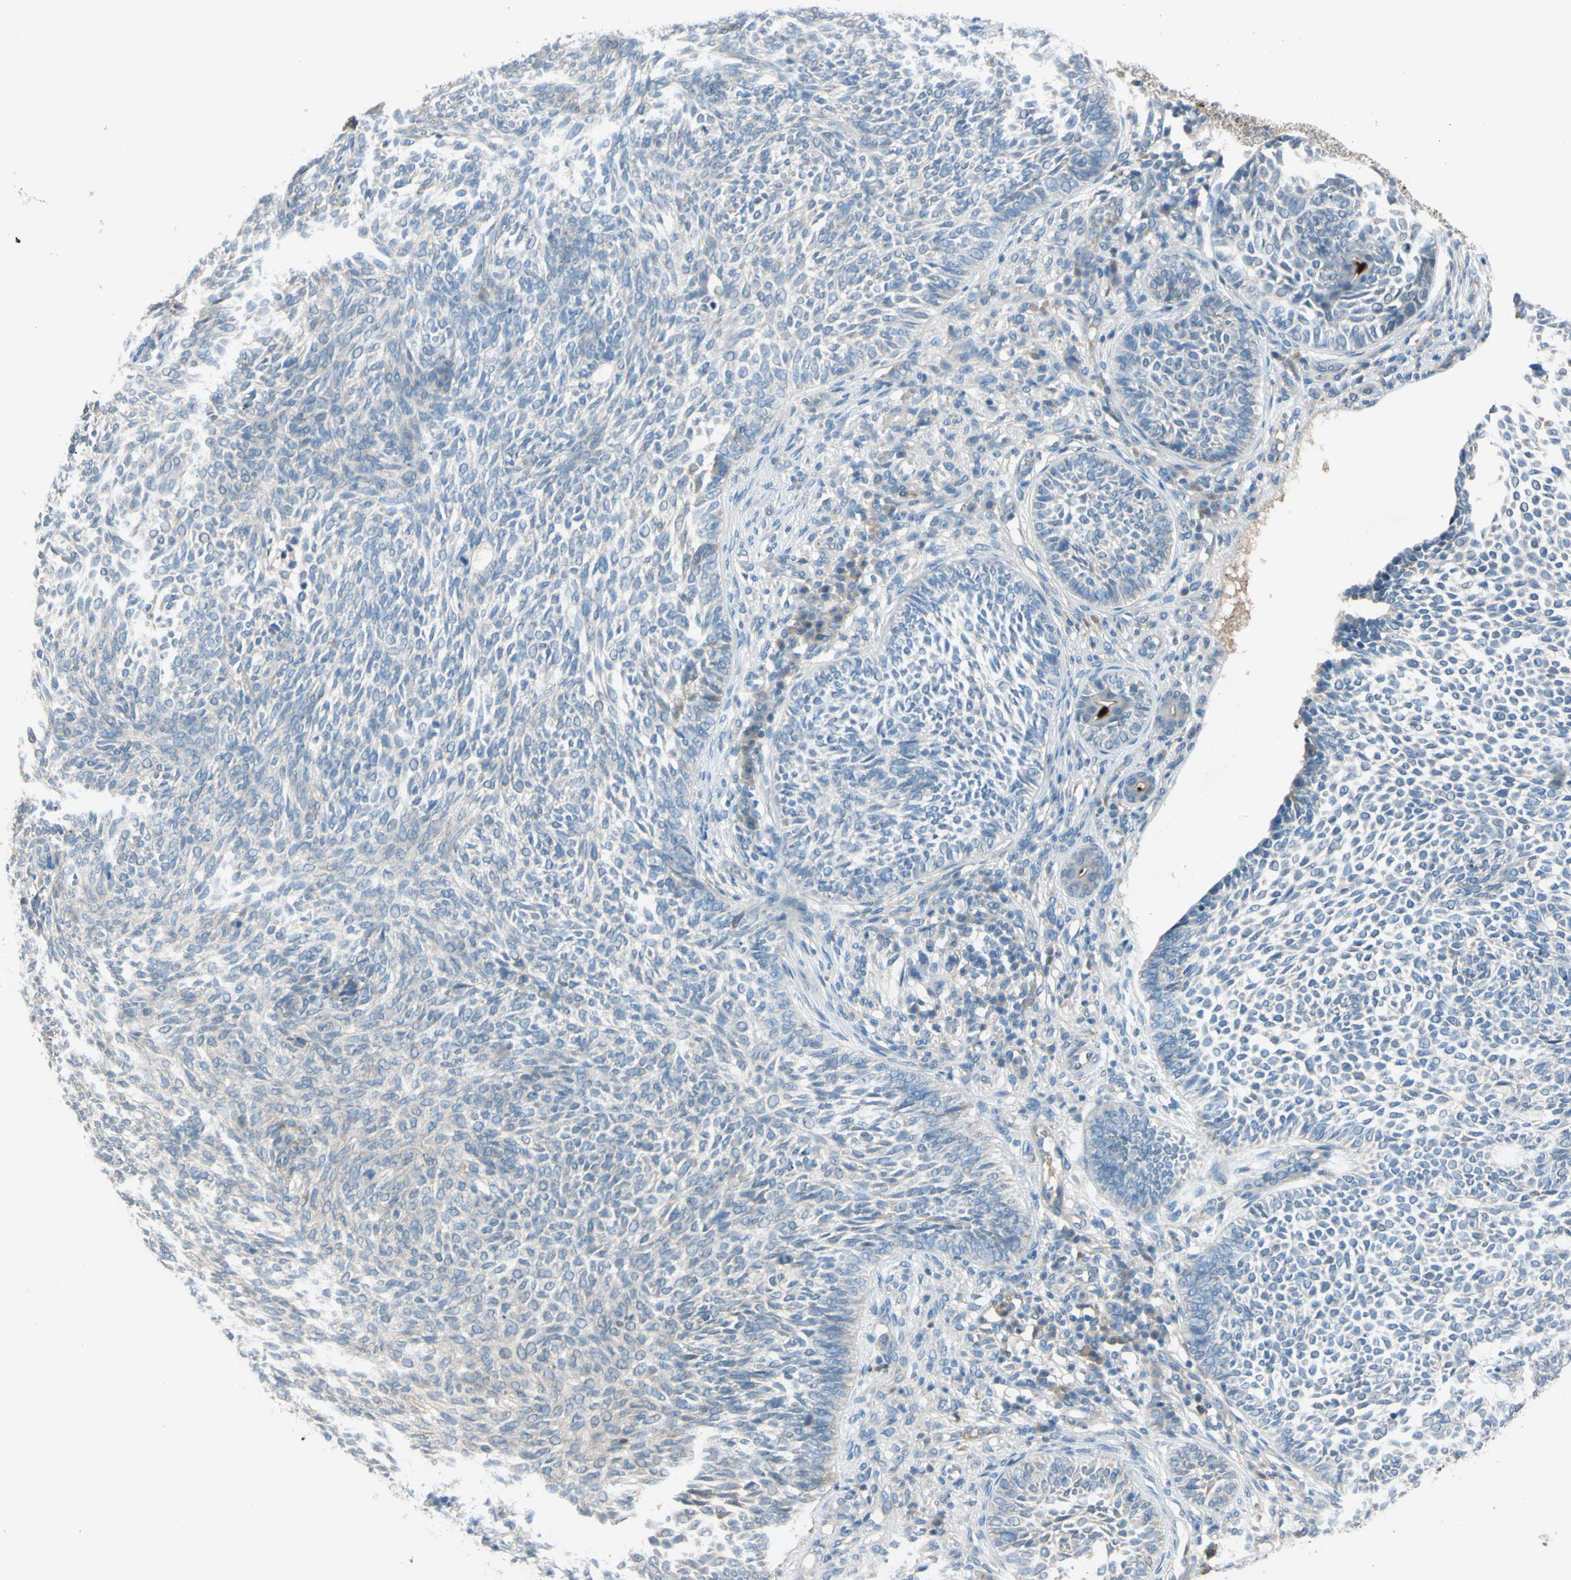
{"staining": {"intensity": "negative", "quantity": "none", "location": "none"}, "tissue": "skin cancer", "cell_type": "Tumor cells", "image_type": "cancer", "snomed": [{"axis": "morphology", "description": "Basal cell carcinoma"}, {"axis": "topography", "description": "Skin"}], "caption": "An immunohistochemistry image of skin cancer (basal cell carcinoma) is shown. There is no staining in tumor cells of skin cancer (basal cell carcinoma).", "gene": "ATRN", "patient": {"sex": "male", "age": 87}}